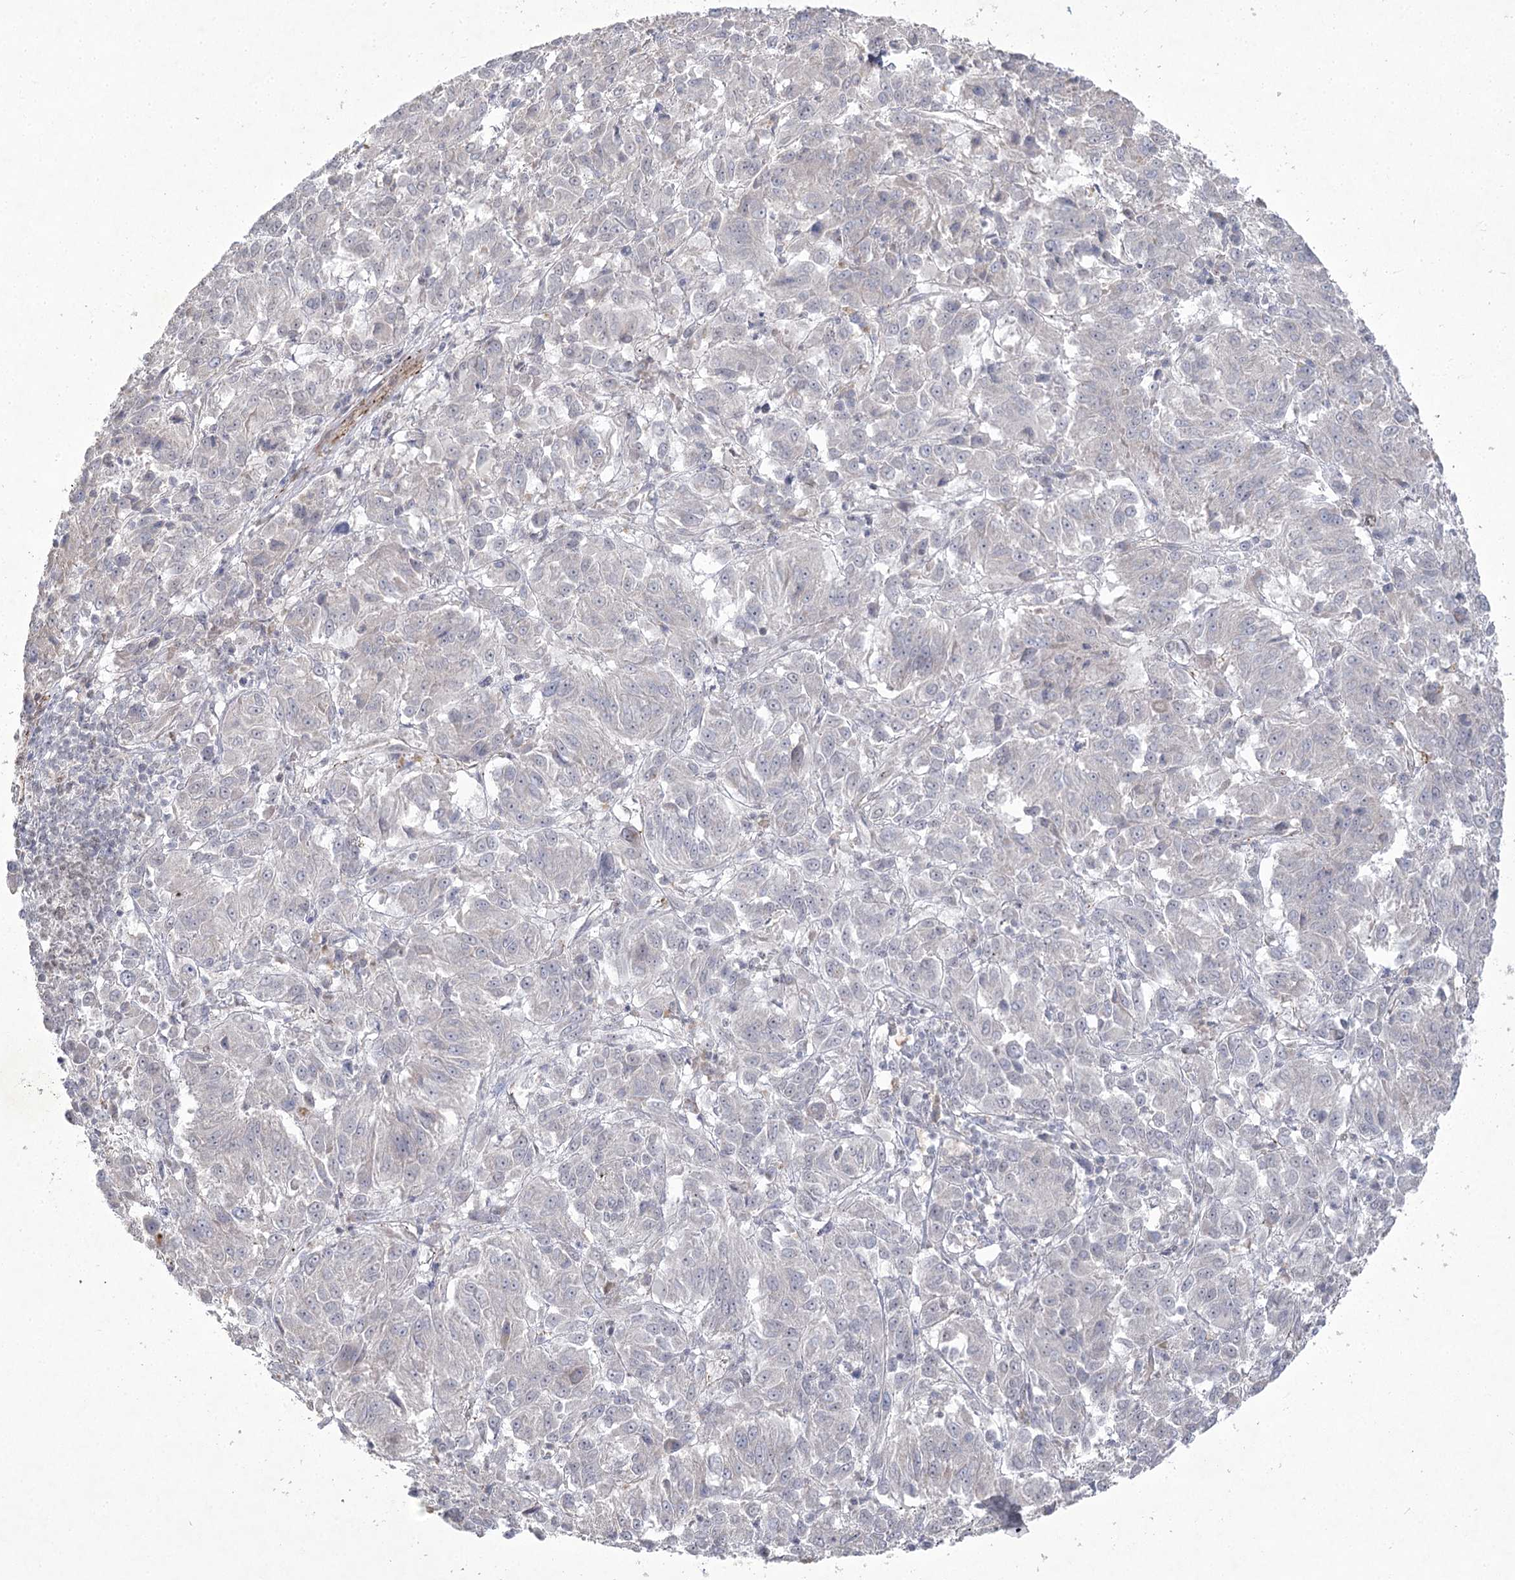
{"staining": {"intensity": "negative", "quantity": "none", "location": "none"}, "tissue": "melanoma", "cell_type": "Tumor cells", "image_type": "cancer", "snomed": [{"axis": "morphology", "description": "Malignant melanoma, Metastatic site"}, {"axis": "topography", "description": "Lung"}], "caption": "High magnification brightfield microscopy of melanoma stained with DAB (brown) and counterstained with hematoxylin (blue): tumor cells show no significant staining.", "gene": "AMTN", "patient": {"sex": "male", "age": 64}}